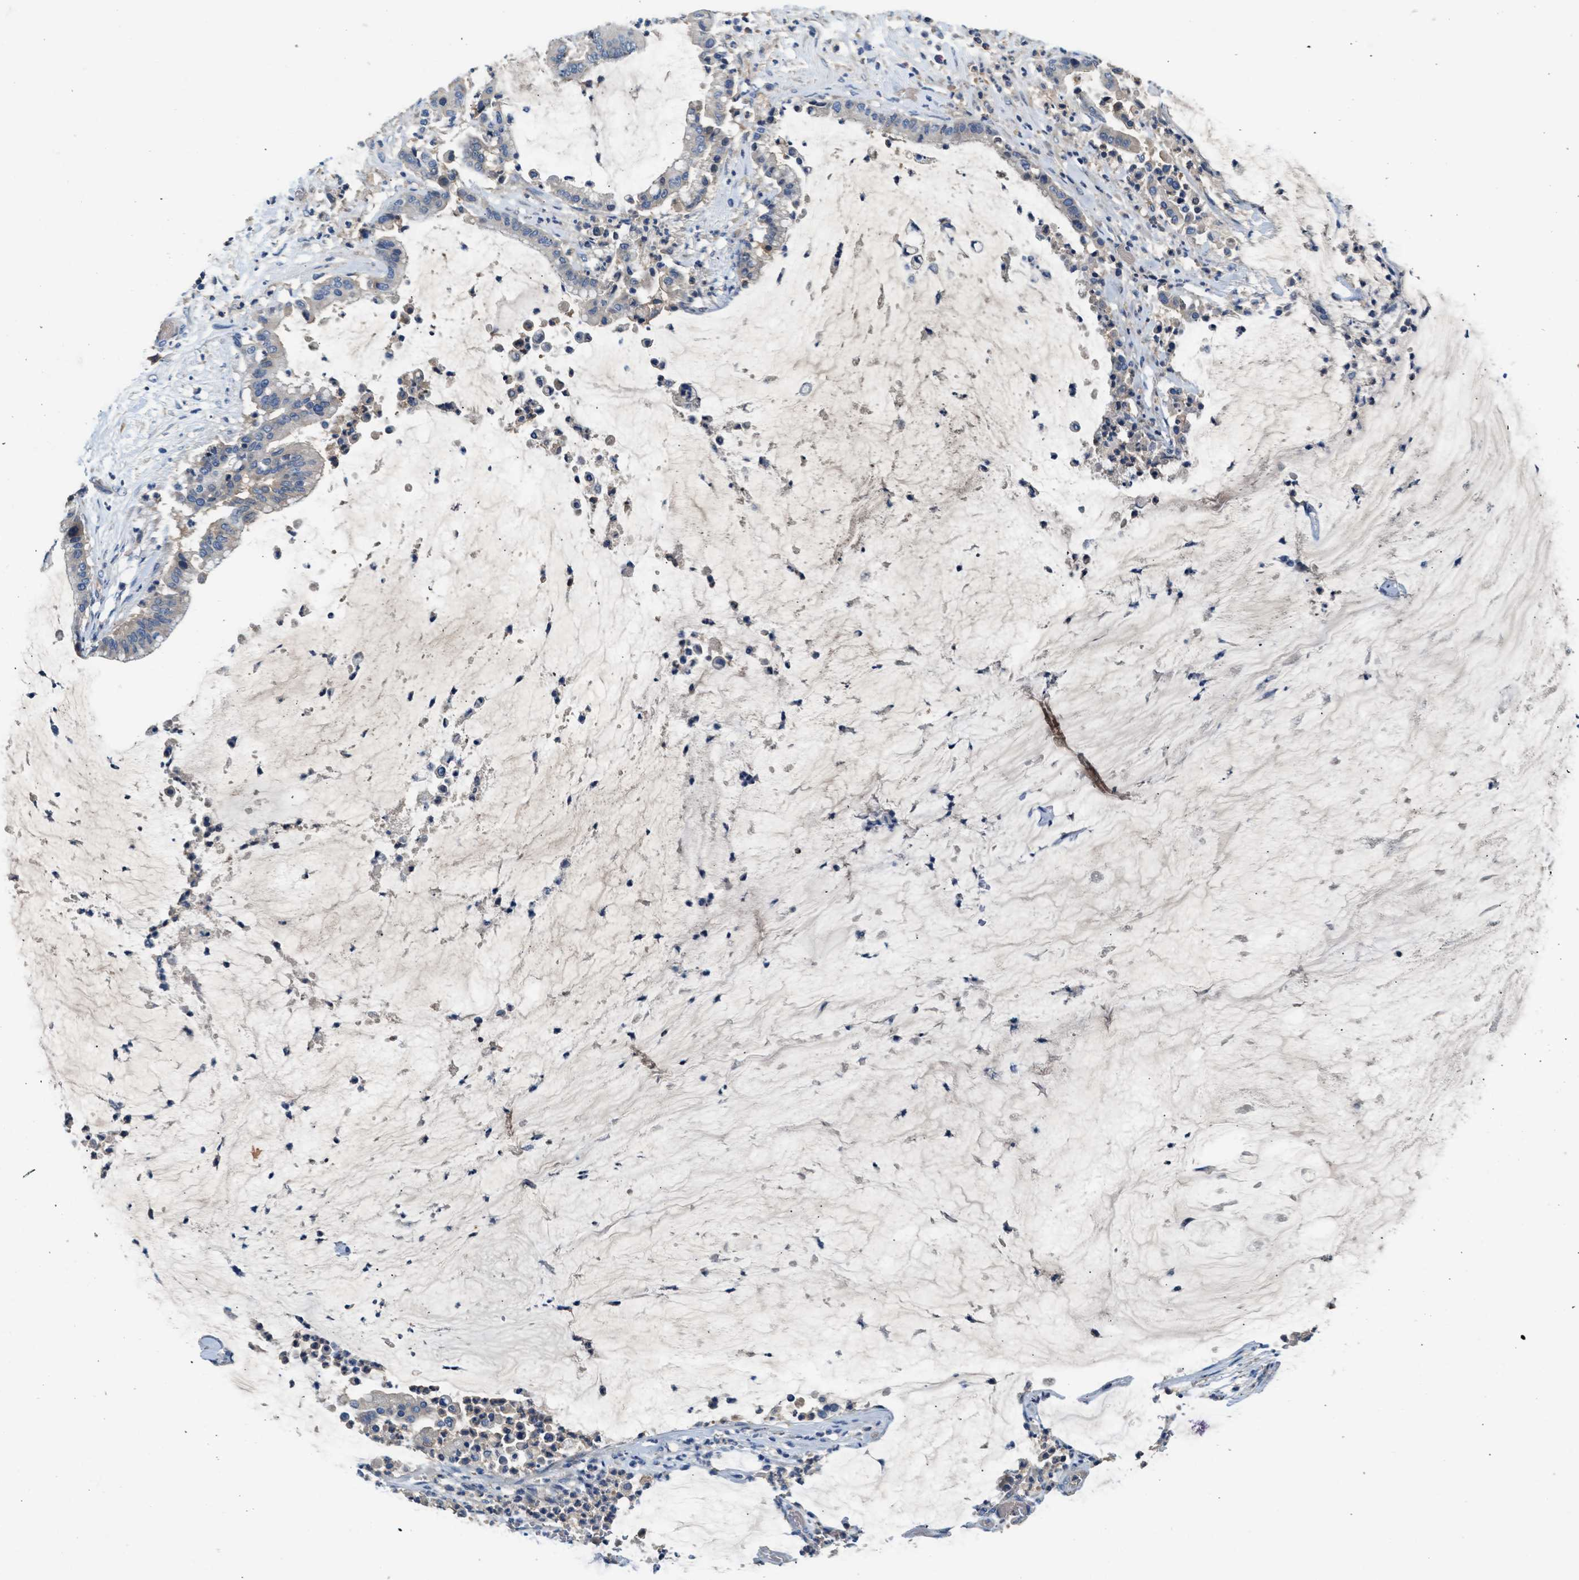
{"staining": {"intensity": "negative", "quantity": "none", "location": "none"}, "tissue": "pancreatic cancer", "cell_type": "Tumor cells", "image_type": "cancer", "snomed": [{"axis": "morphology", "description": "Adenocarcinoma, NOS"}, {"axis": "topography", "description": "Pancreas"}], "caption": "High power microscopy image of an immunohistochemistry (IHC) micrograph of pancreatic cancer (adenocarcinoma), revealing no significant staining in tumor cells.", "gene": "RWDD2B", "patient": {"sex": "male", "age": 41}}